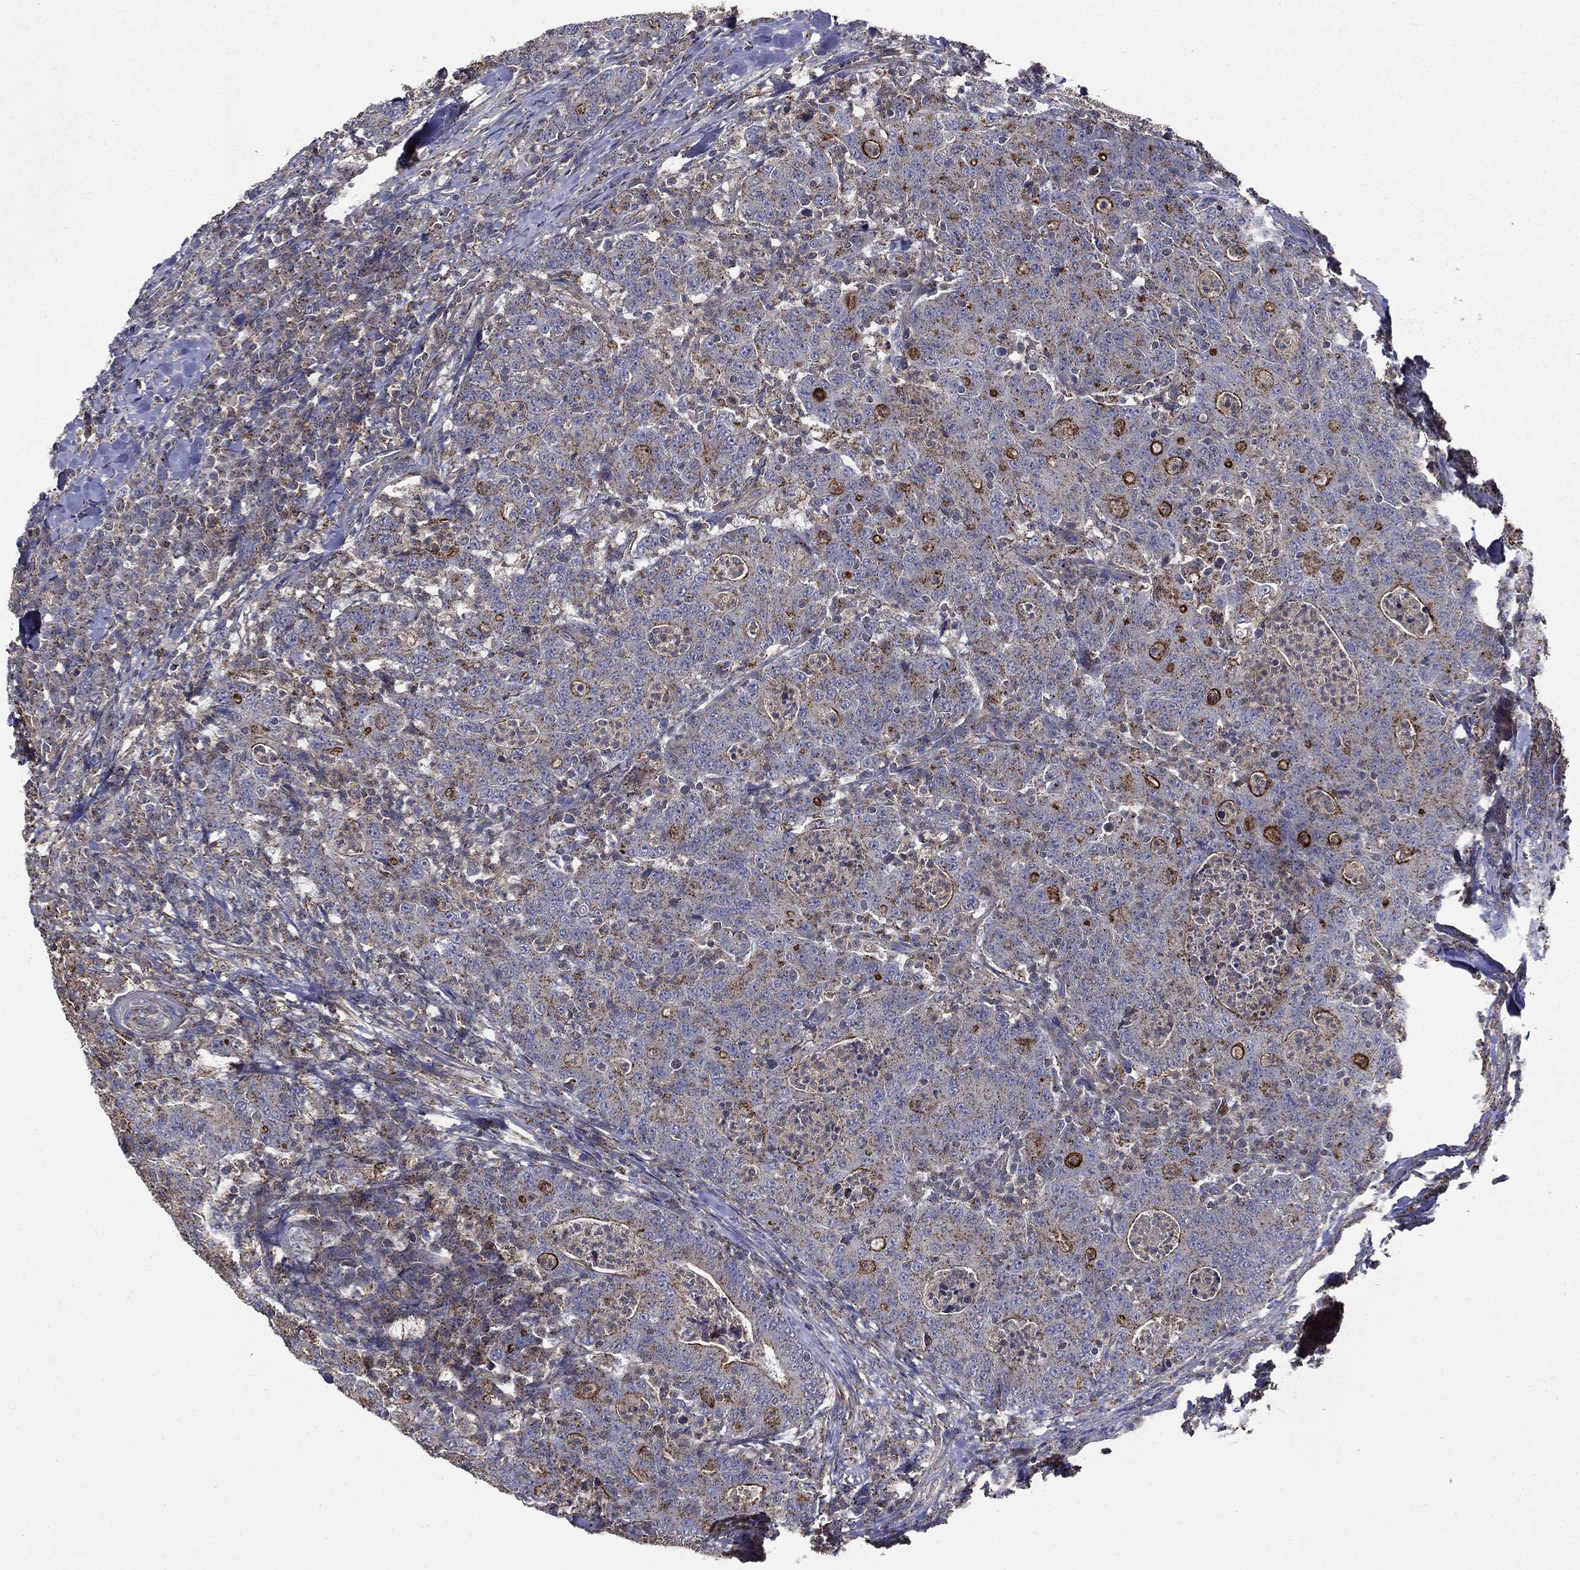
{"staining": {"intensity": "moderate", "quantity": "<25%", "location": "cytoplasmic/membranous"}, "tissue": "colorectal cancer", "cell_type": "Tumor cells", "image_type": "cancer", "snomed": [{"axis": "morphology", "description": "Adenocarcinoma, NOS"}, {"axis": "topography", "description": "Colon"}], "caption": "About <25% of tumor cells in human adenocarcinoma (colorectal) show moderate cytoplasmic/membranous protein staining as visualized by brown immunohistochemical staining.", "gene": "PDCD6IP", "patient": {"sex": "male", "age": 70}}